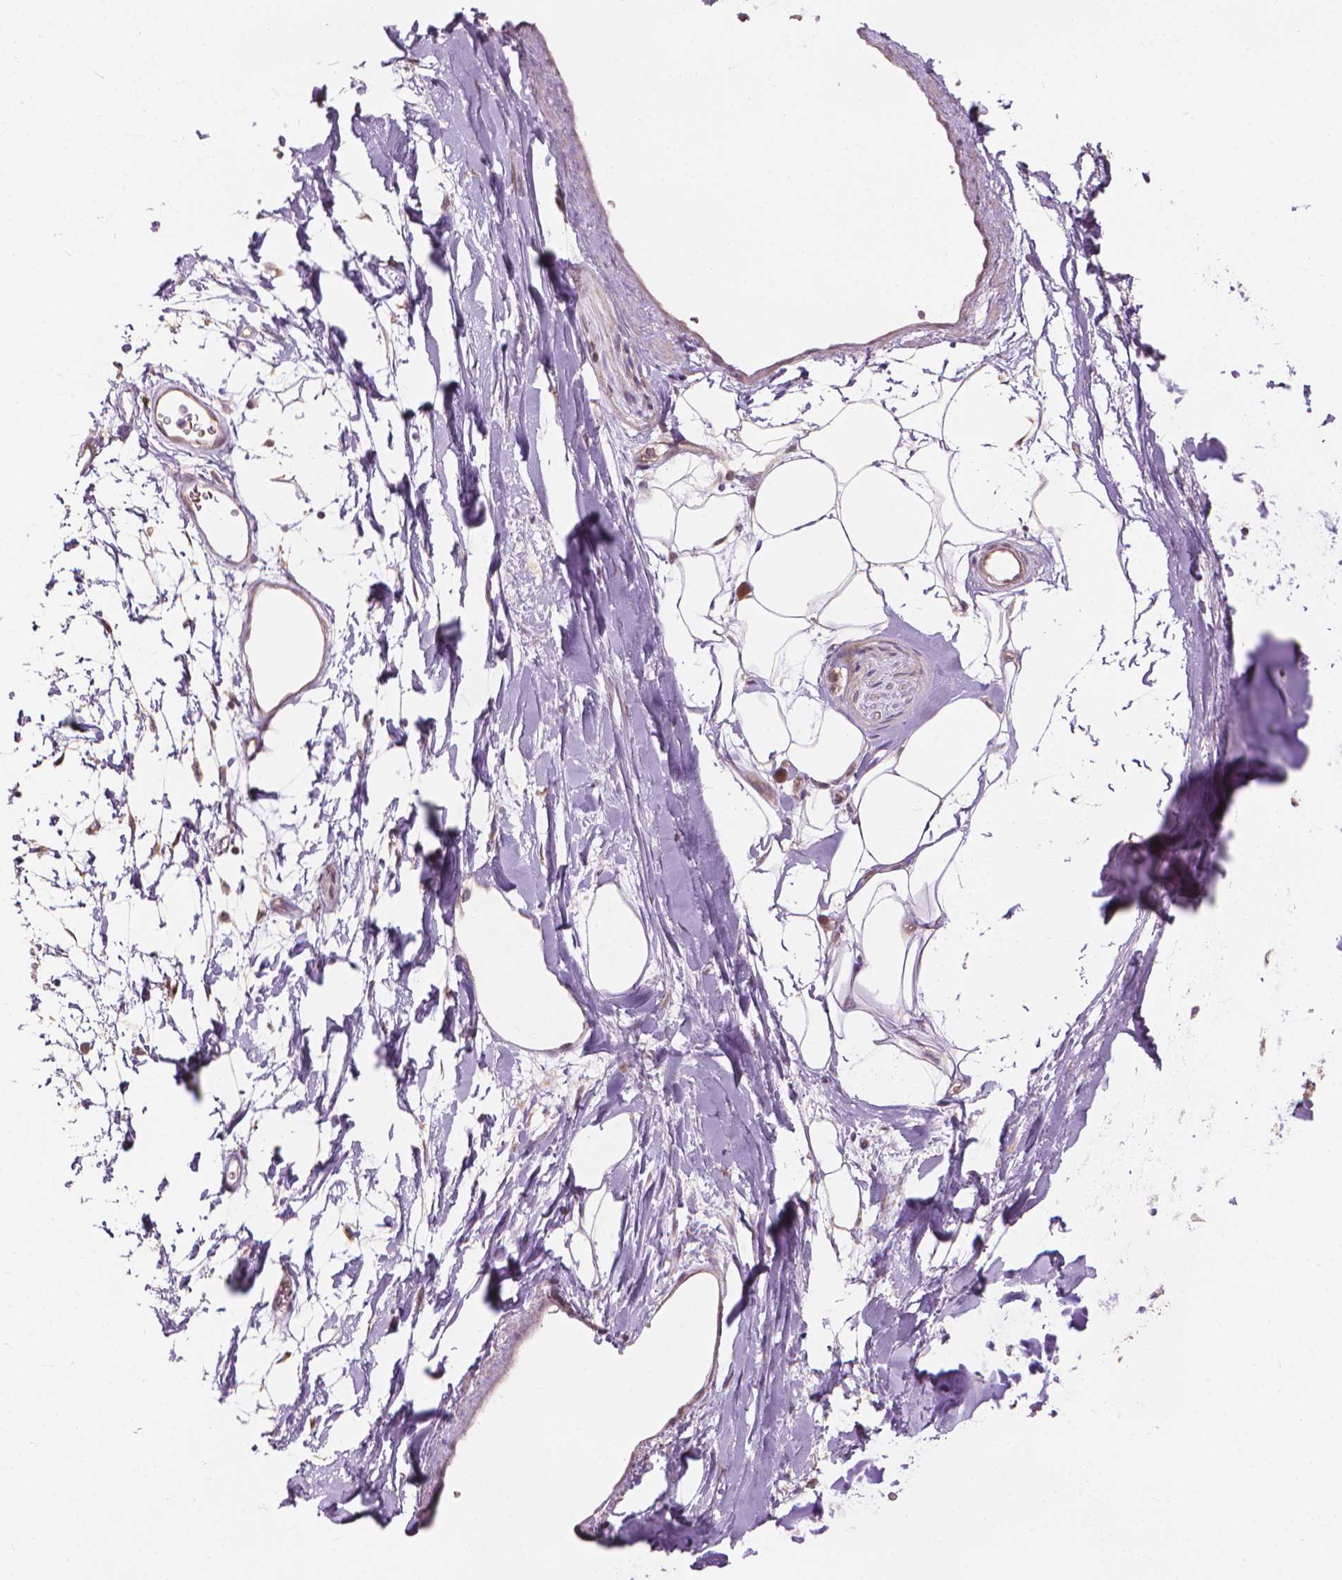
{"staining": {"intensity": "weak", "quantity": "25%-75%", "location": "cytoplasmic/membranous"}, "tissue": "adipose tissue", "cell_type": "Adipocytes", "image_type": "normal", "snomed": [{"axis": "morphology", "description": "Normal tissue, NOS"}, {"axis": "topography", "description": "Cartilage tissue"}, {"axis": "topography", "description": "Bronchus"}], "caption": "Immunohistochemistry histopathology image of unremarkable adipose tissue: adipose tissue stained using immunohistochemistry (IHC) shows low levels of weak protein expression localized specifically in the cytoplasmic/membranous of adipocytes, appearing as a cytoplasmic/membranous brown color.", "gene": "IFFO1", "patient": {"sex": "male", "age": 58}}